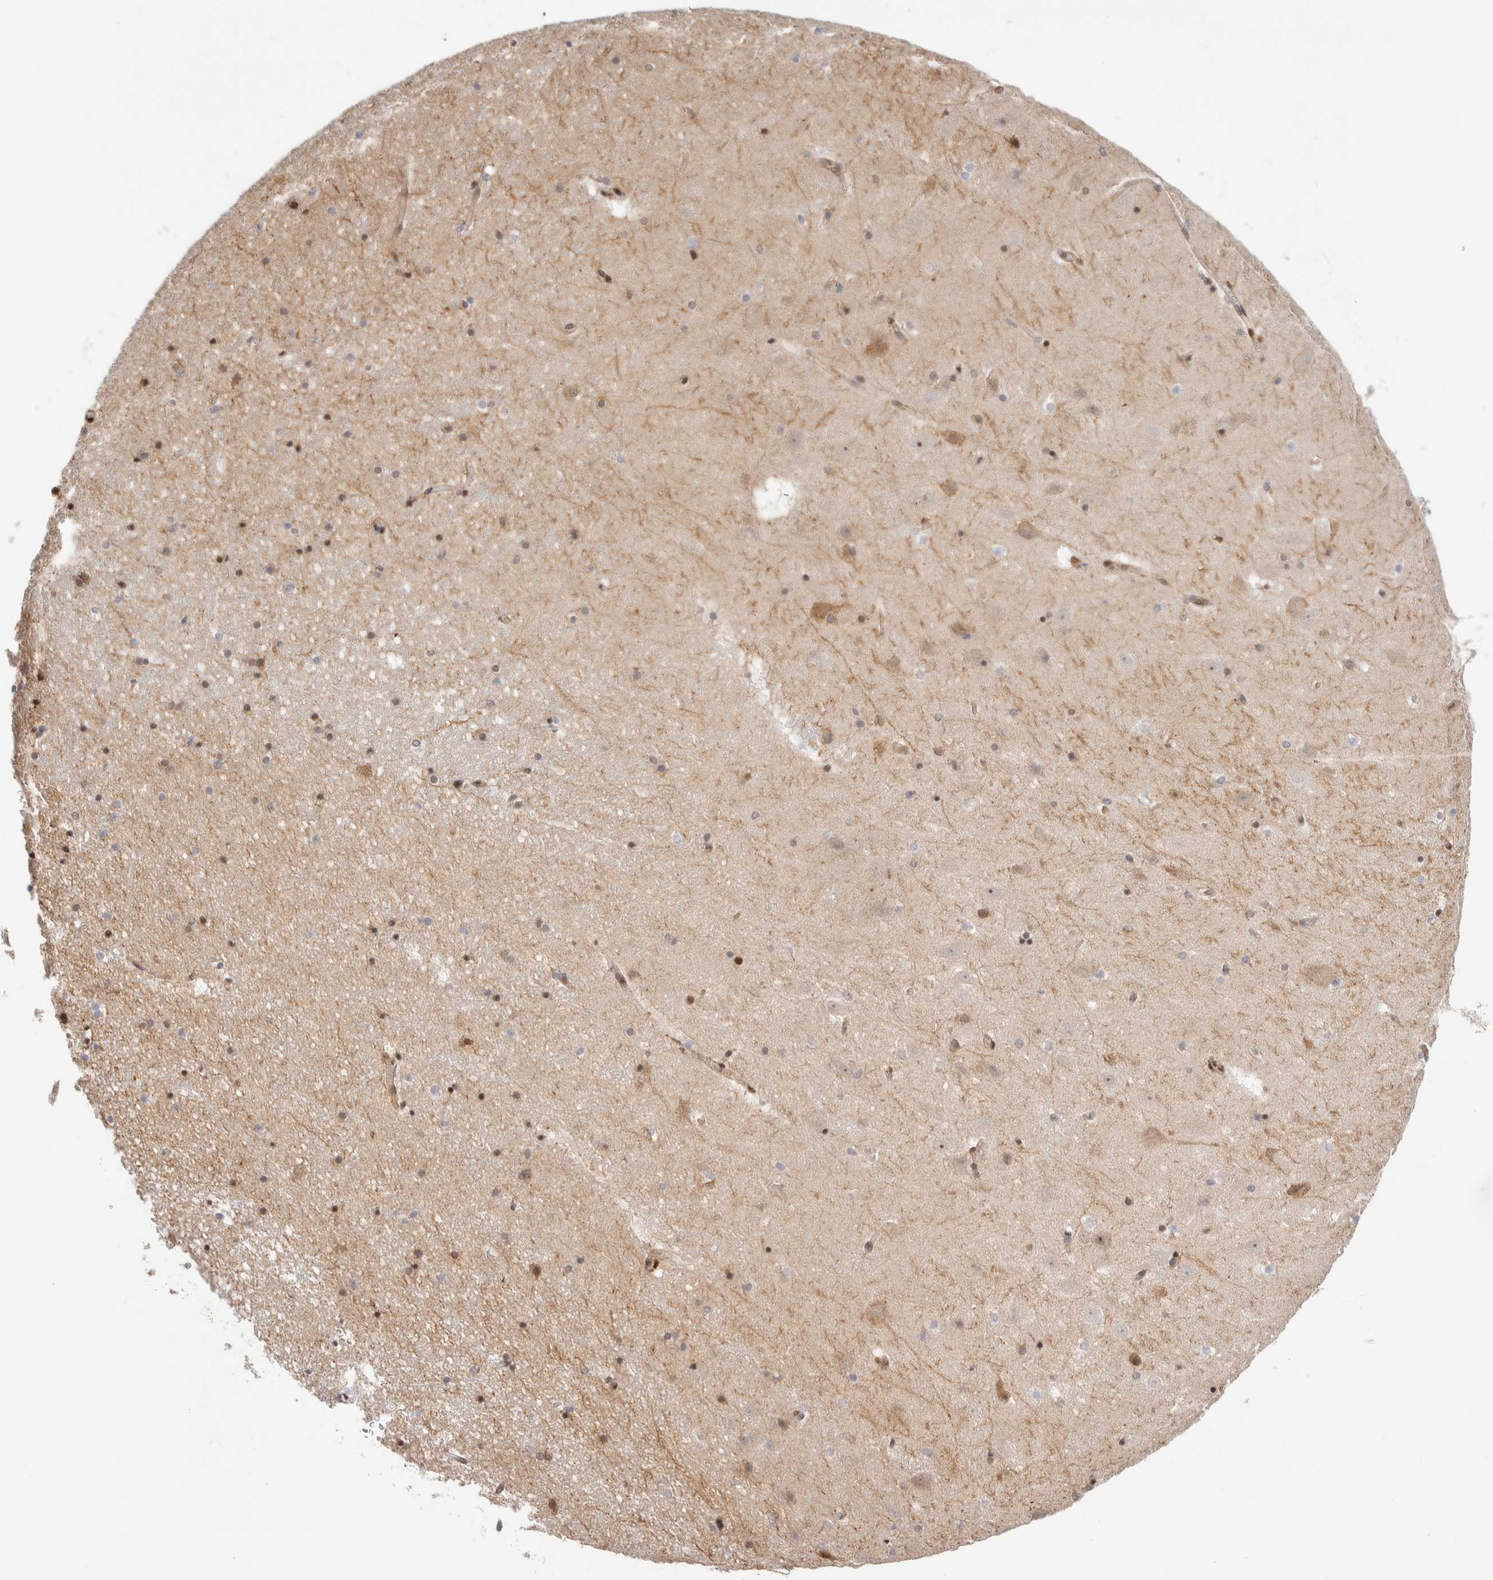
{"staining": {"intensity": "moderate", "quantity": "25%-75%", "location": "nuclear"}, "tissue": "hippocampus", "cell_type": "Glial cells", "image_type": "normal", "snomed": [{"axis": "morphology", "description": "Normal tissue, NOS"}, {"axis": "topography", "description": "Hippocampus"}], "caption": "Immunohistochemical staining of benign human hippocampus exhibits medium levels of moderate nuclear expression in about 25%-75% of glial cells.", "gene": "NSMAF", "patient": {"sex": "male", "age": 45}}